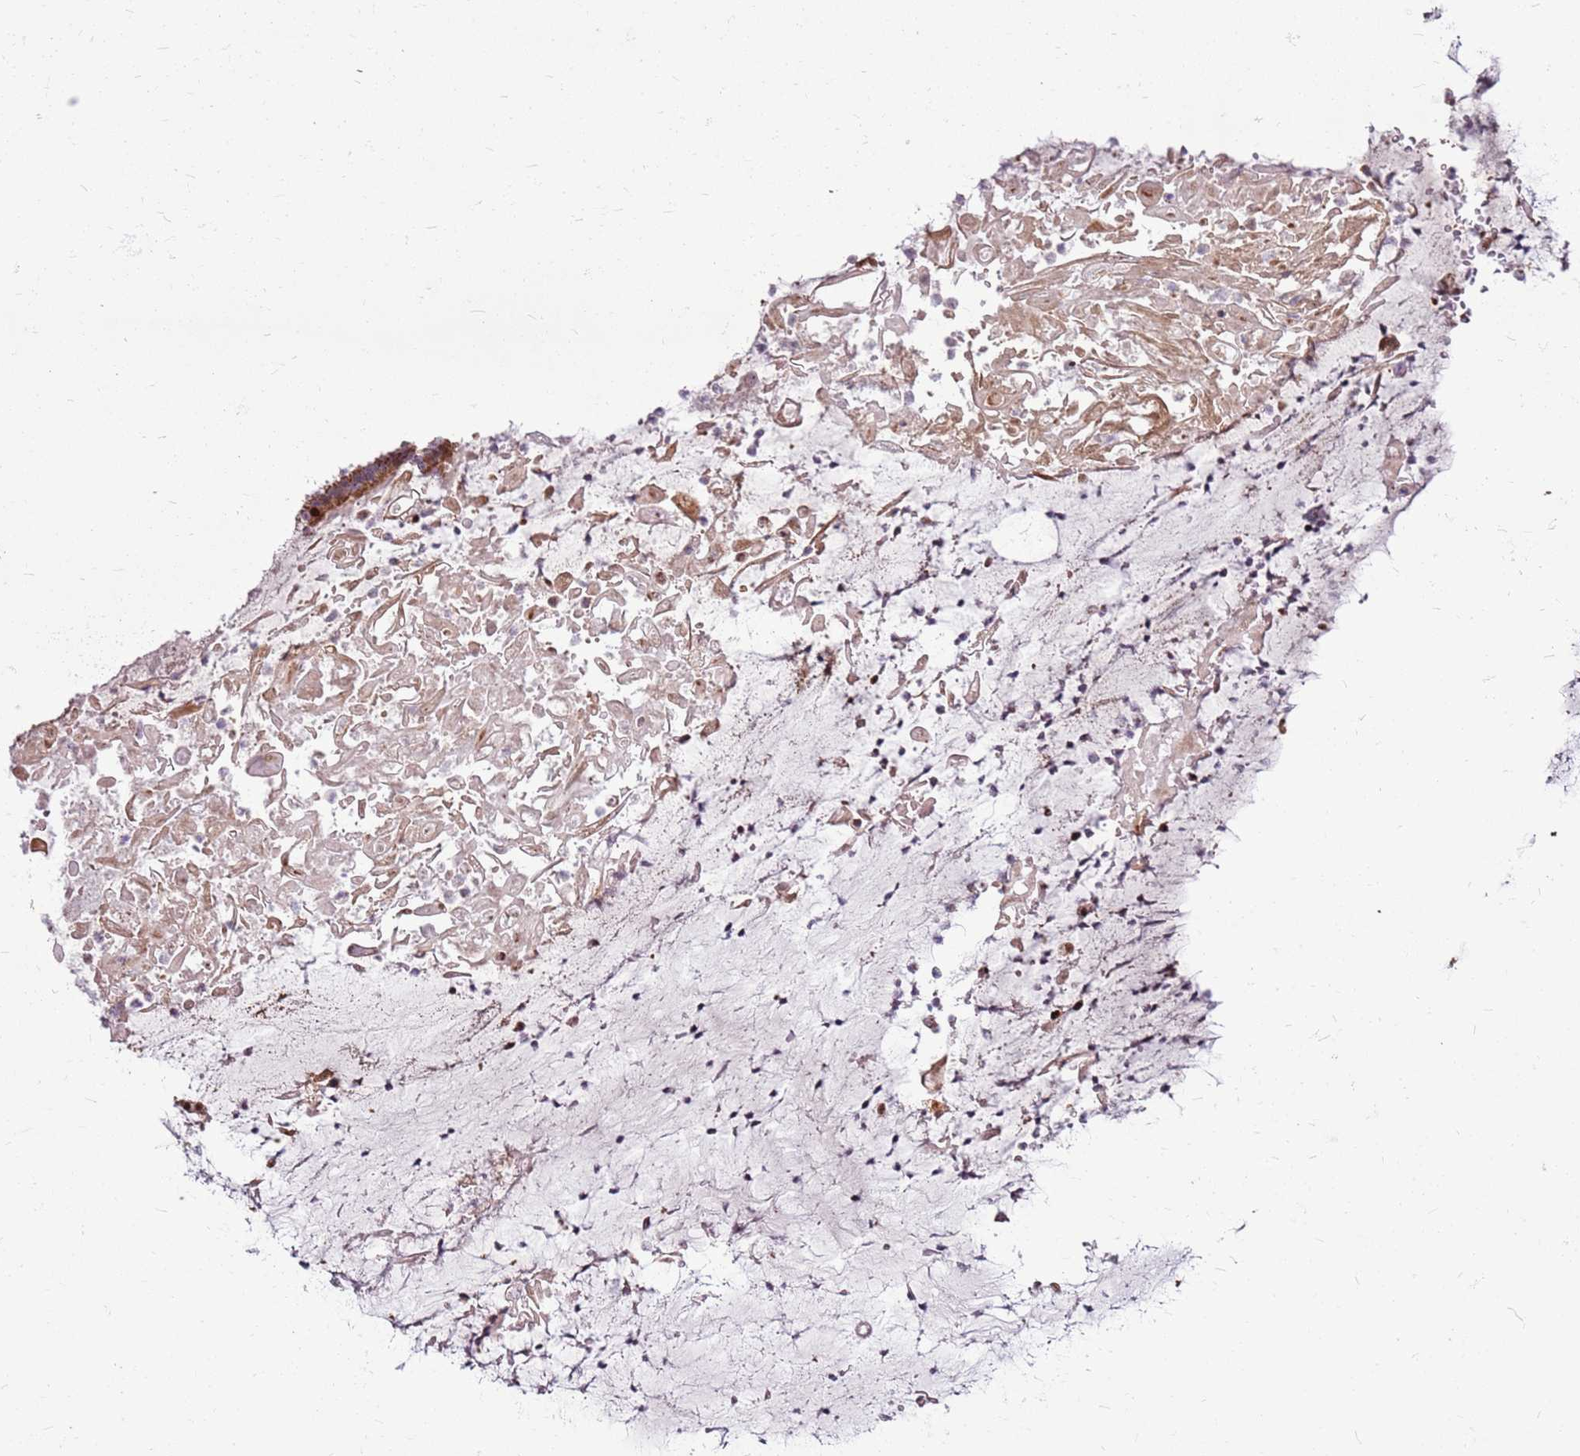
{"staining": {"intensity": "weak", "quantity": "<25%", "location": "cytoplasmic/membranous"}, "tissue": "adipose tissue", "cell_type": "Adipocytes", "image_type": "normal", "snomed": [{"axis": "morphology", "description": "Normal tissue, NOS"}, {"axis": "topography", "description": "Lymph node"}, {"axis": "topography", "description": "Cartilage tissue"}, {"axis": "topography", "description": "Bronchus"}], "caption": "The IHC image has no significant expression in adipocytes of adipose tissue.", "gene": "PCTP", "patient": {"sex": "male", "age": 63}}